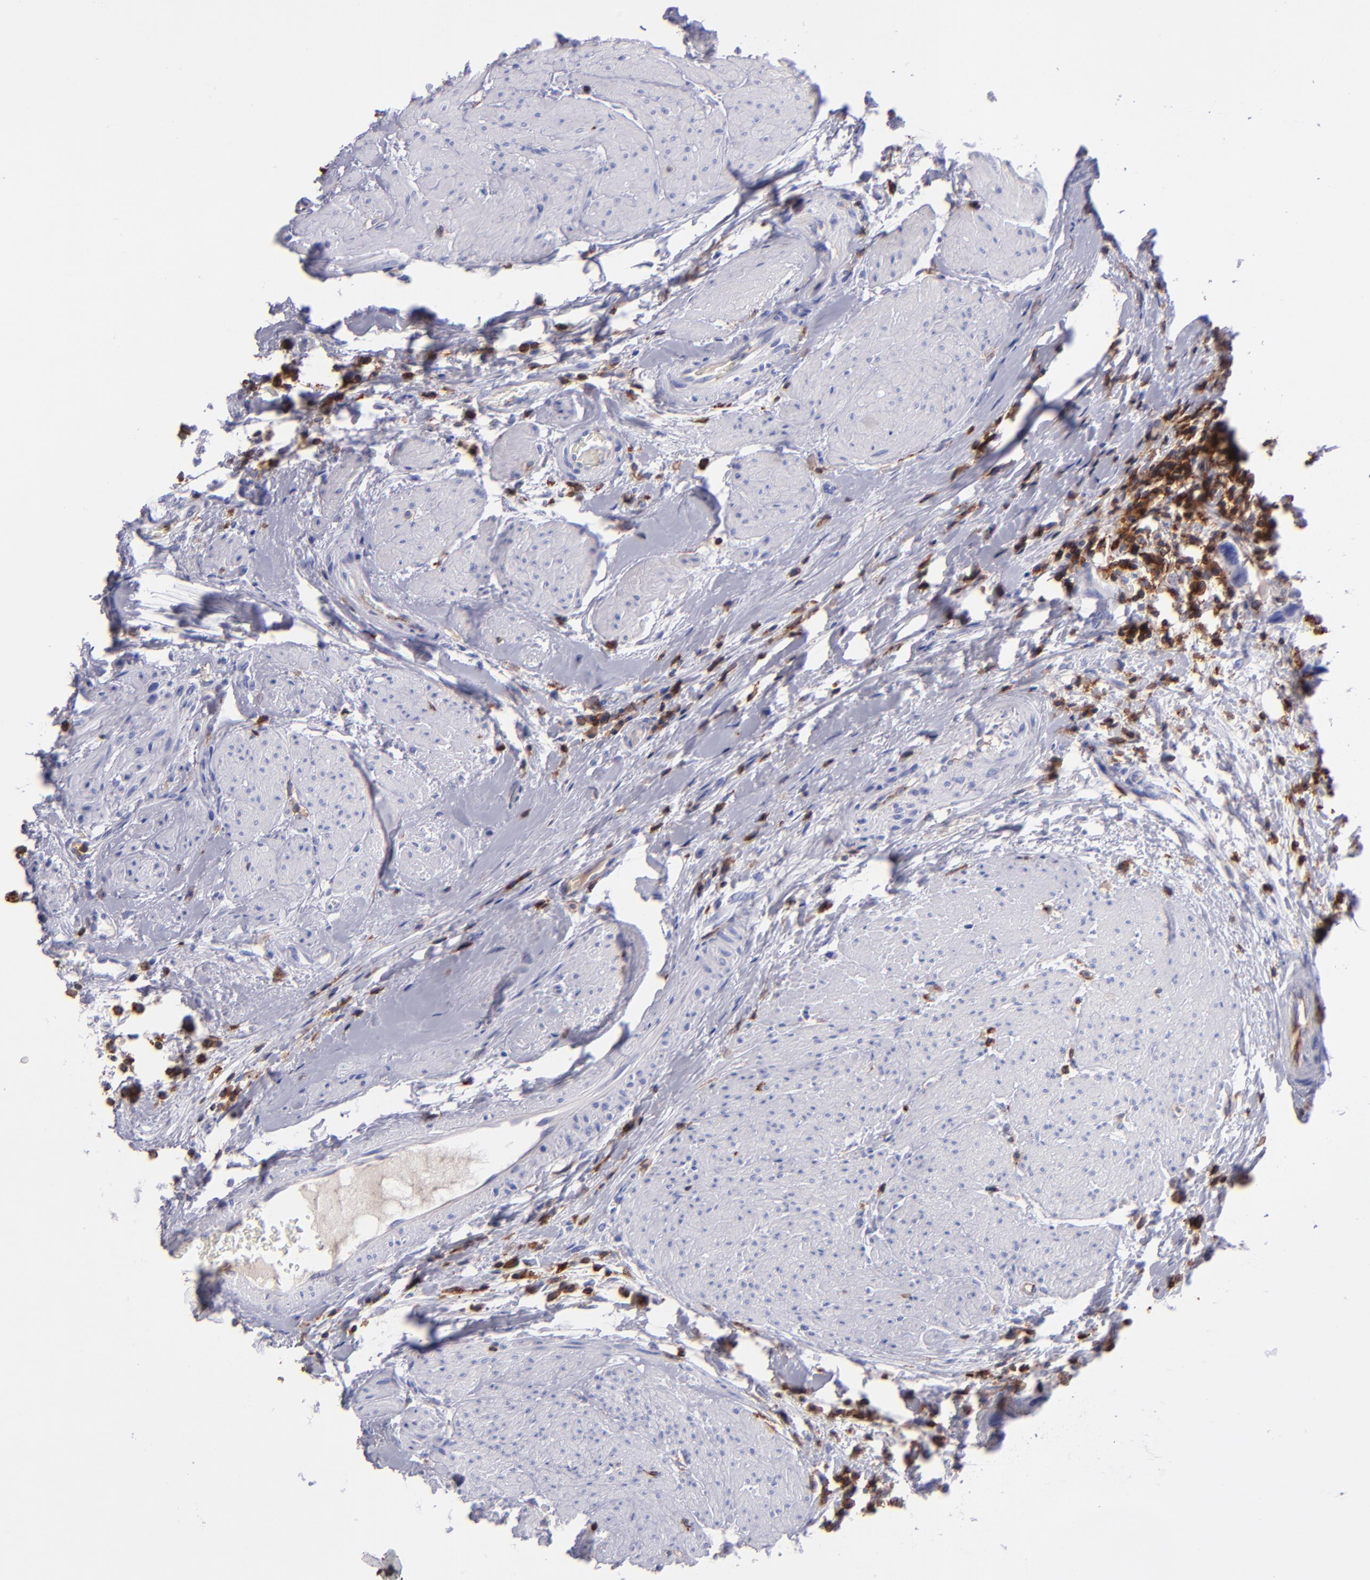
{"staining": {"intensity": "negative", "quantity": "none", "location": "none"}, "tissue": "urothelial cancer", "cell_type": "Tumor cells", "image_type": "cancer", "snomed": [{"axis": "morphology", "description": "Urothelial carcinoma, High grade"}, {"axis": "topography", "description": "Urinary bladder"}], "caption": "Image shows no significant protein expression in tumor cells of urothelial cancer.", "gene": "ICAM3", "patient": {"sex": "male", "age": 66}}